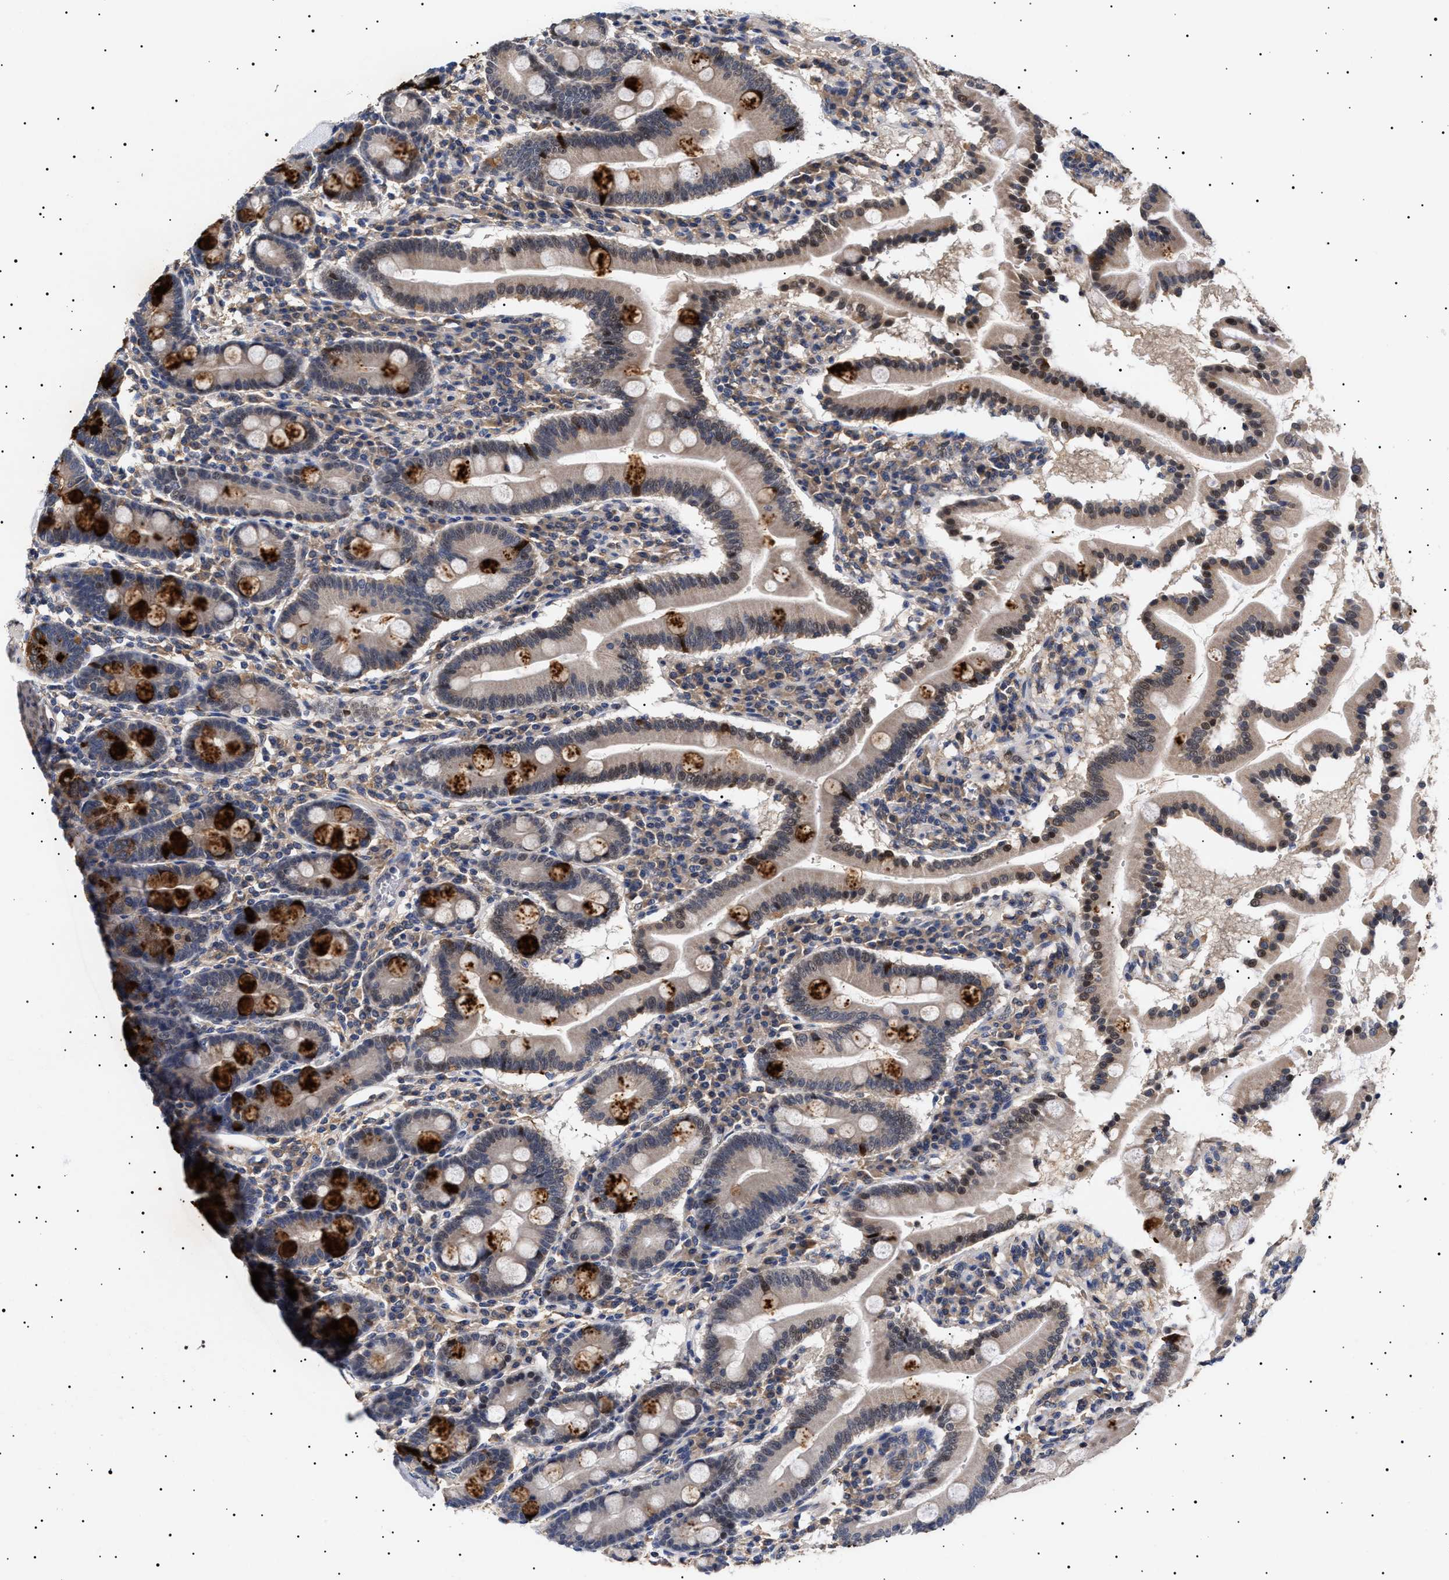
{"staining": {"intensity": "strong", "quantity": "25%-75%", "location": "cytoplasmic/membranous,nuclear"}, "tissue": "duodenum", "cell_type": "Glandular cells", "image_type": "normal", "snomed": [{"axis": "morphology", "description": "Normal tissue, NOS"}, {"axis": "topography", "description": "Duodenum"}], "caption": "Brown immunohistochemical staining in normal duodenum displays strong cytoplasmic/membranous,nuclear staining in about 25%-75% of glandular cells. Using DAB (brown) and hematoxylin (blue) stains, captured at high magnification using brightfield microscopy.", "gene": "KRBA1", "patient": {"sex": "male", "age": 50}}